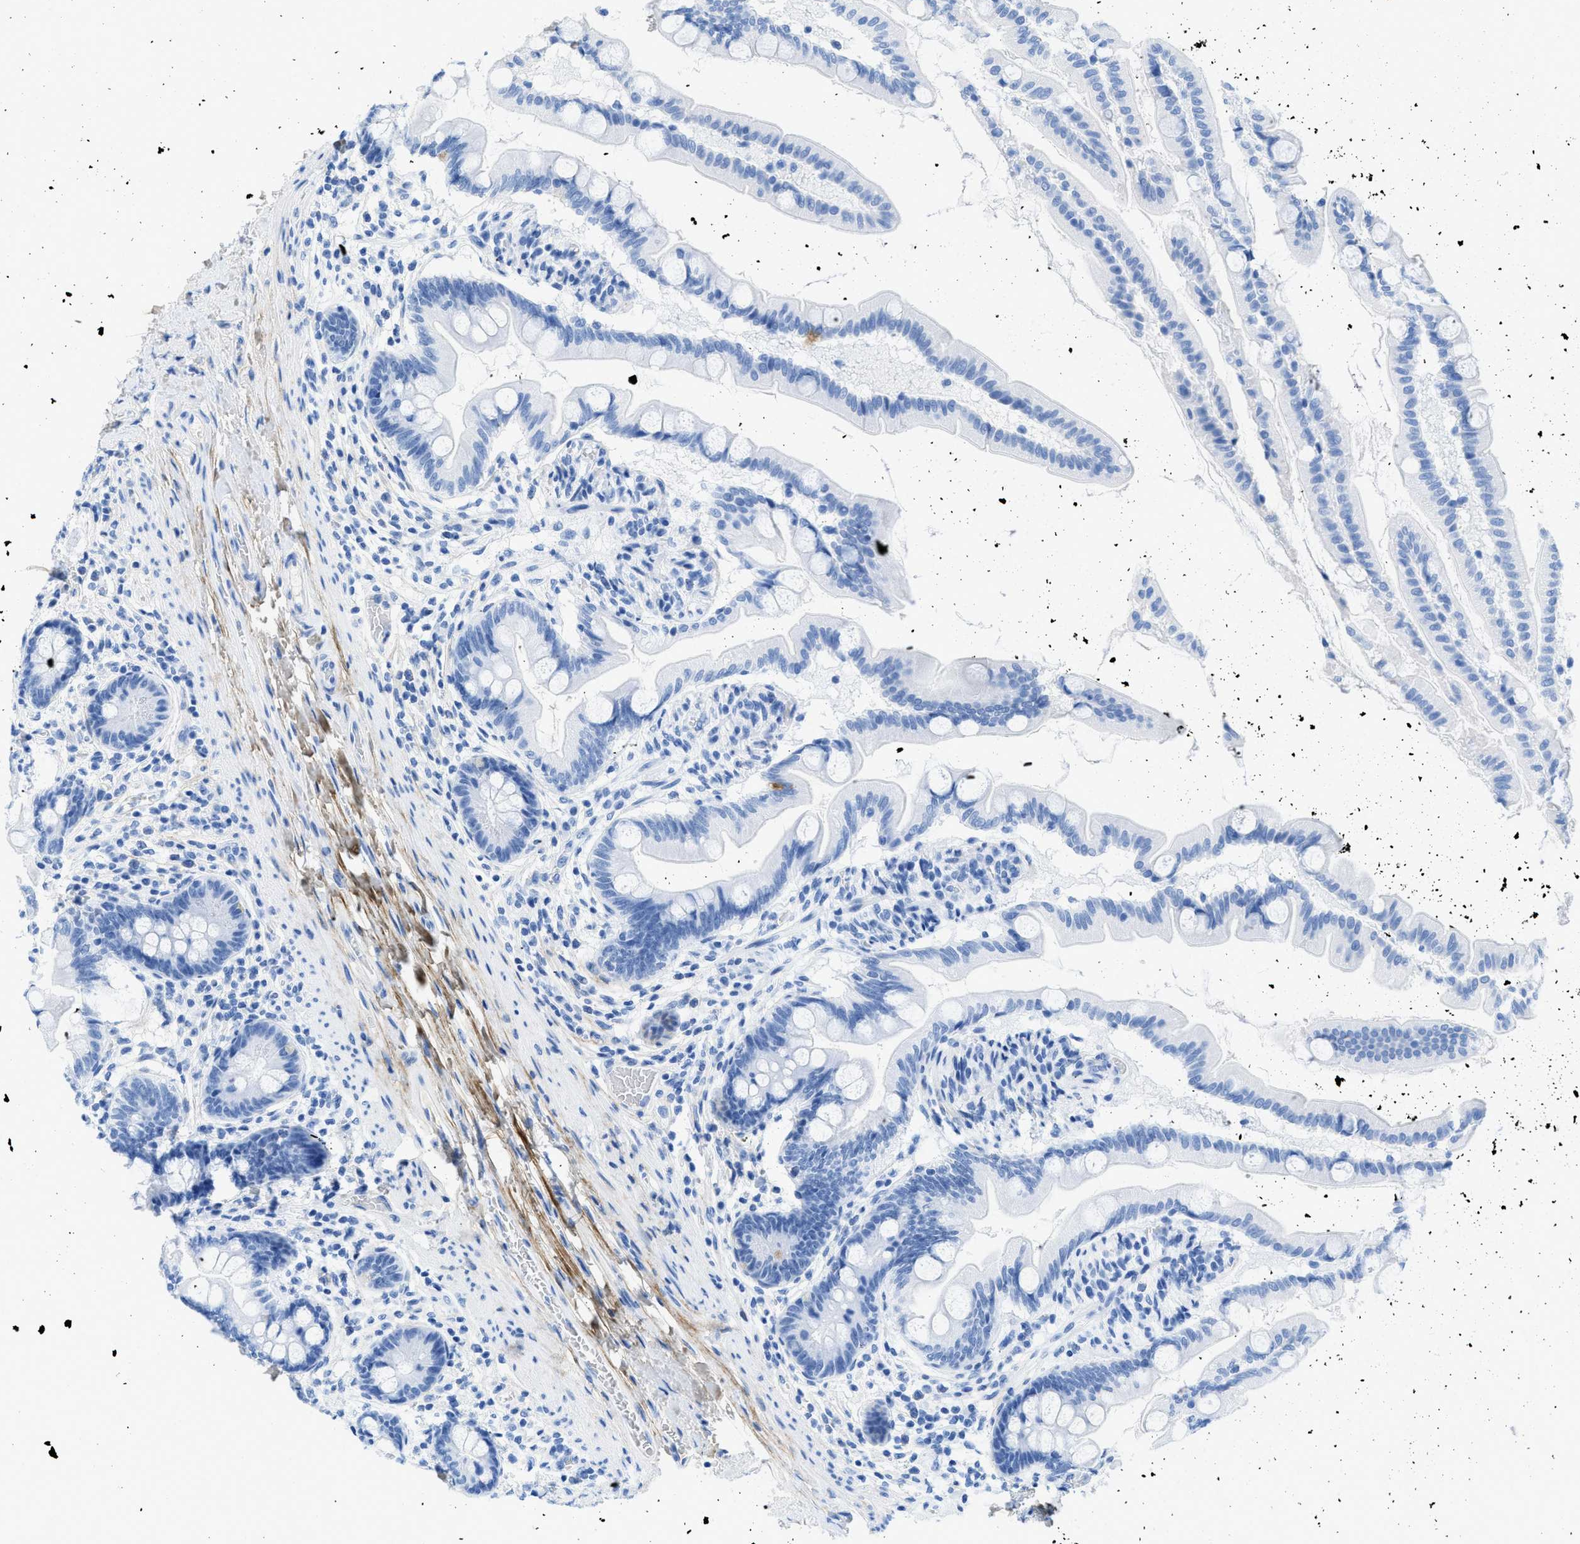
{"staining": {"intensity": "negative", "quantity": "none", "location": "none"}, "tissue": "small intestine", "cell_type": "Glandular cells", "image_type": "normal", "snomed": [{"axis": "morphology", "description": "Normal tissue, NOS"}, {"axis": "topography", "description": "Small intestine"}], "caption": "The immunohistochemistry photomicrograph has no significant expression in glandular cells of small intestine. (Brightfield microscopy of DAB IHC at high magnification).", "gene": "COL3A1", "patient": {"sex": "female", "age": 56}}